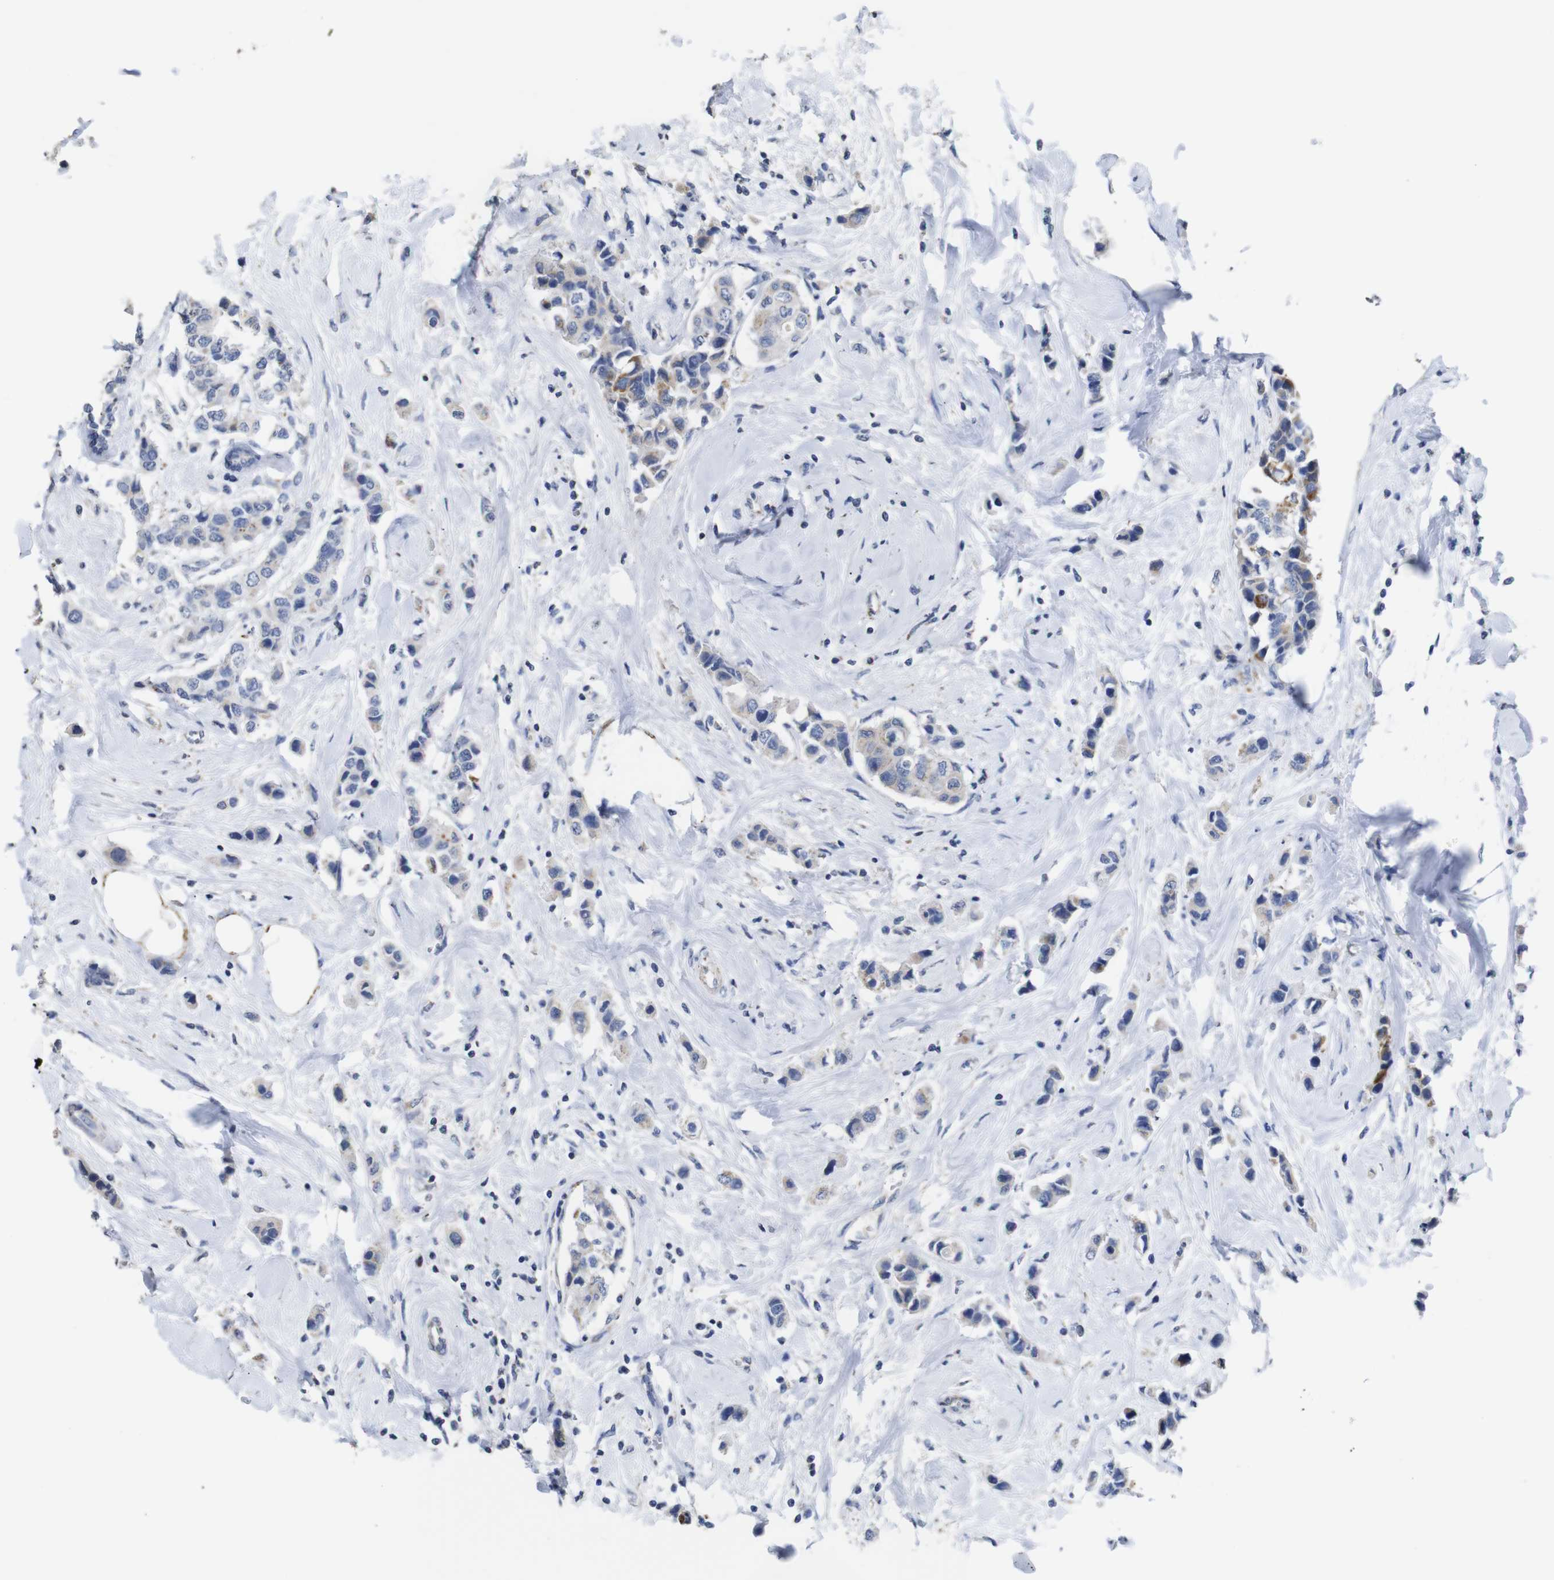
{"staining": {"intensity": "negative", "quantity": "none", "location": "none"}, "tissue": "breast cancer", "cell_type": "Tumor cells", "image_type": "cancer", "snomed": [{"axis": "morphology", "description": "Normal tissue, NOS"}, {"axis": "morphology", "description": "Duct carcinoma"}, {"axis": "topography", "description": "Breast"}], "caption": "A histopathology image of human infiltrating ductal carcinoma (breast) is negative for staining in tumor cells.", "gene": "MAOA", "patient": {"sex": "female", "age": 50}}